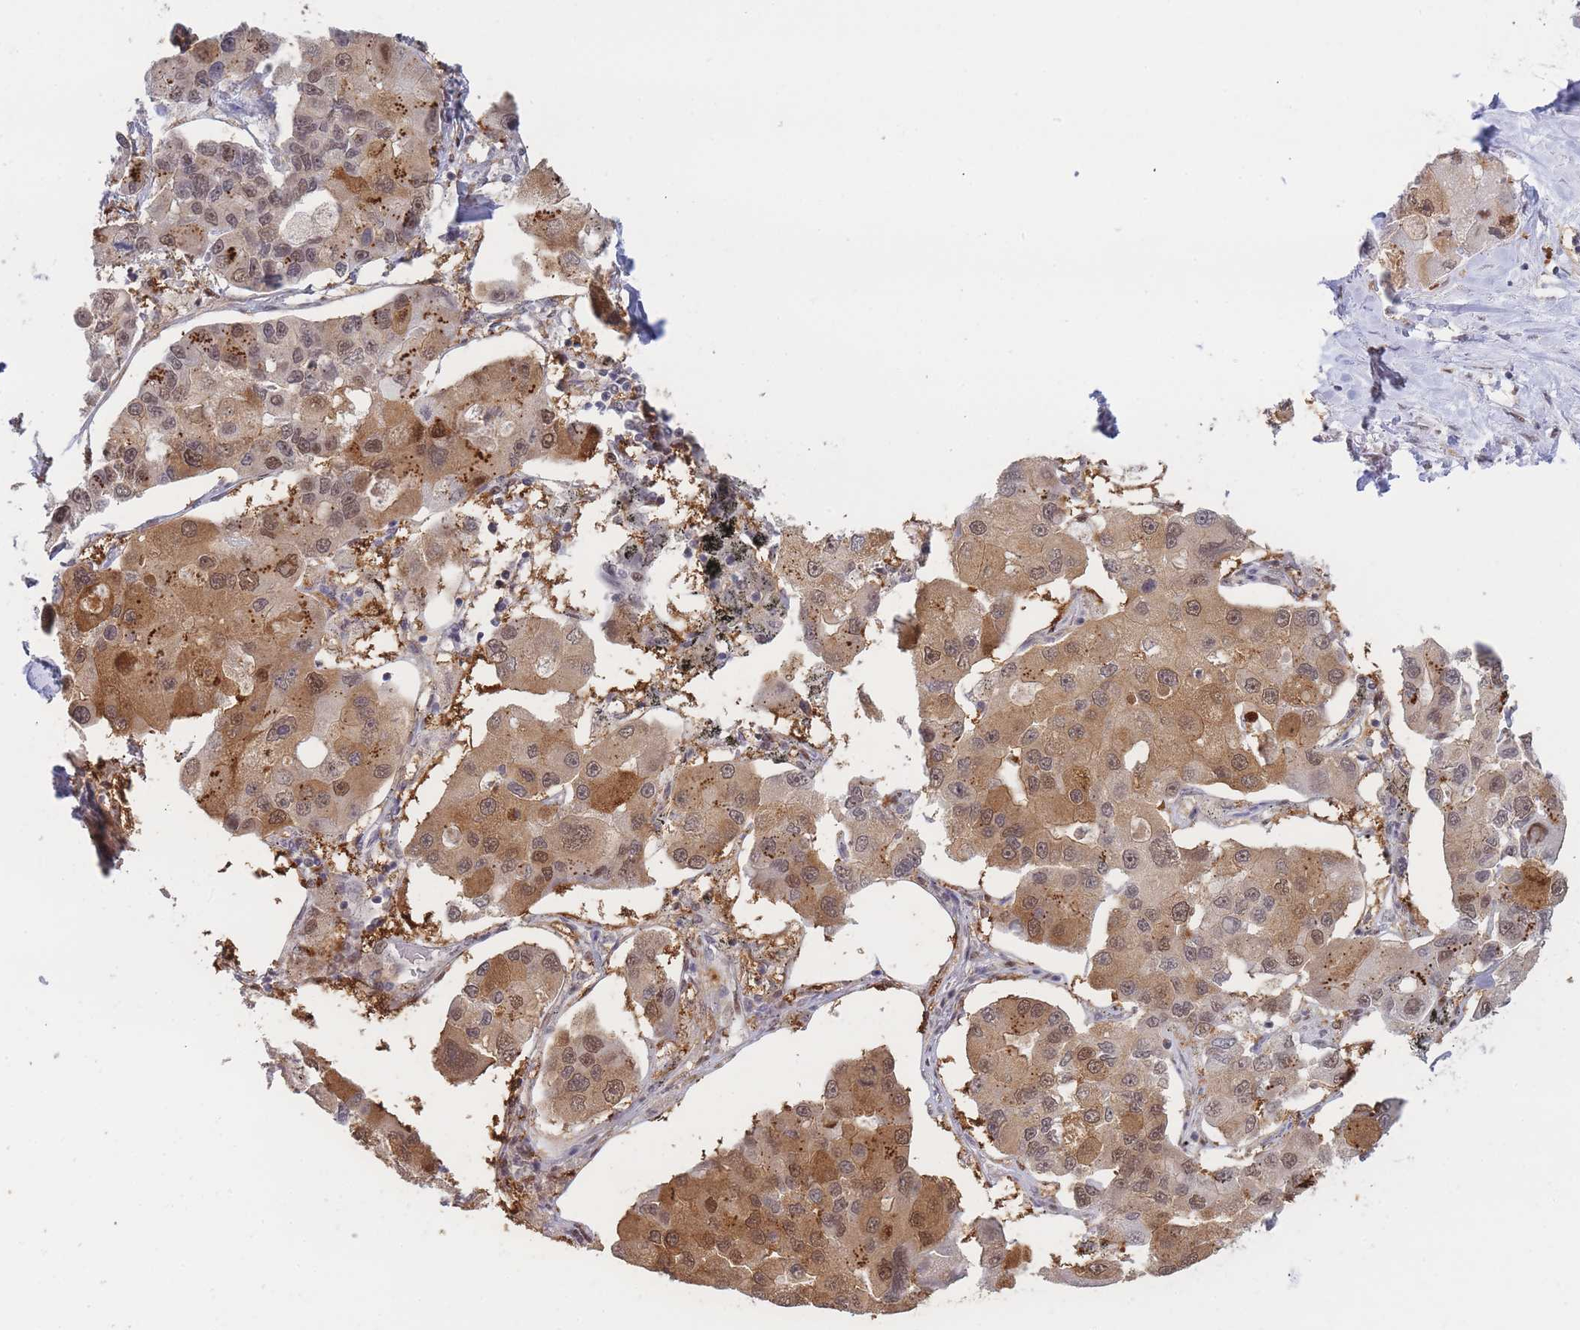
{"staining": {"intensity": "moderate", "quantity": ">75%", "location": "cytoplasmic/membranous,nuclear"}, "tissue": "lung cancer", "cell_type": "Tumor cells", "image_type": "cancer", "snomed": [{"axis": "morphology", "description": "Adenocarcinoma, NOS"}, {"axis": "topography", "description": "Lung"}], "caption": "Protein staining by IHC shows moderate cytoplasmic/membranous and nuclear staining in about >75% of tumor cells in lung adenocarcinoma.", "gene": "DEAF1", "patient": {"sex": "female", "age": 54}}